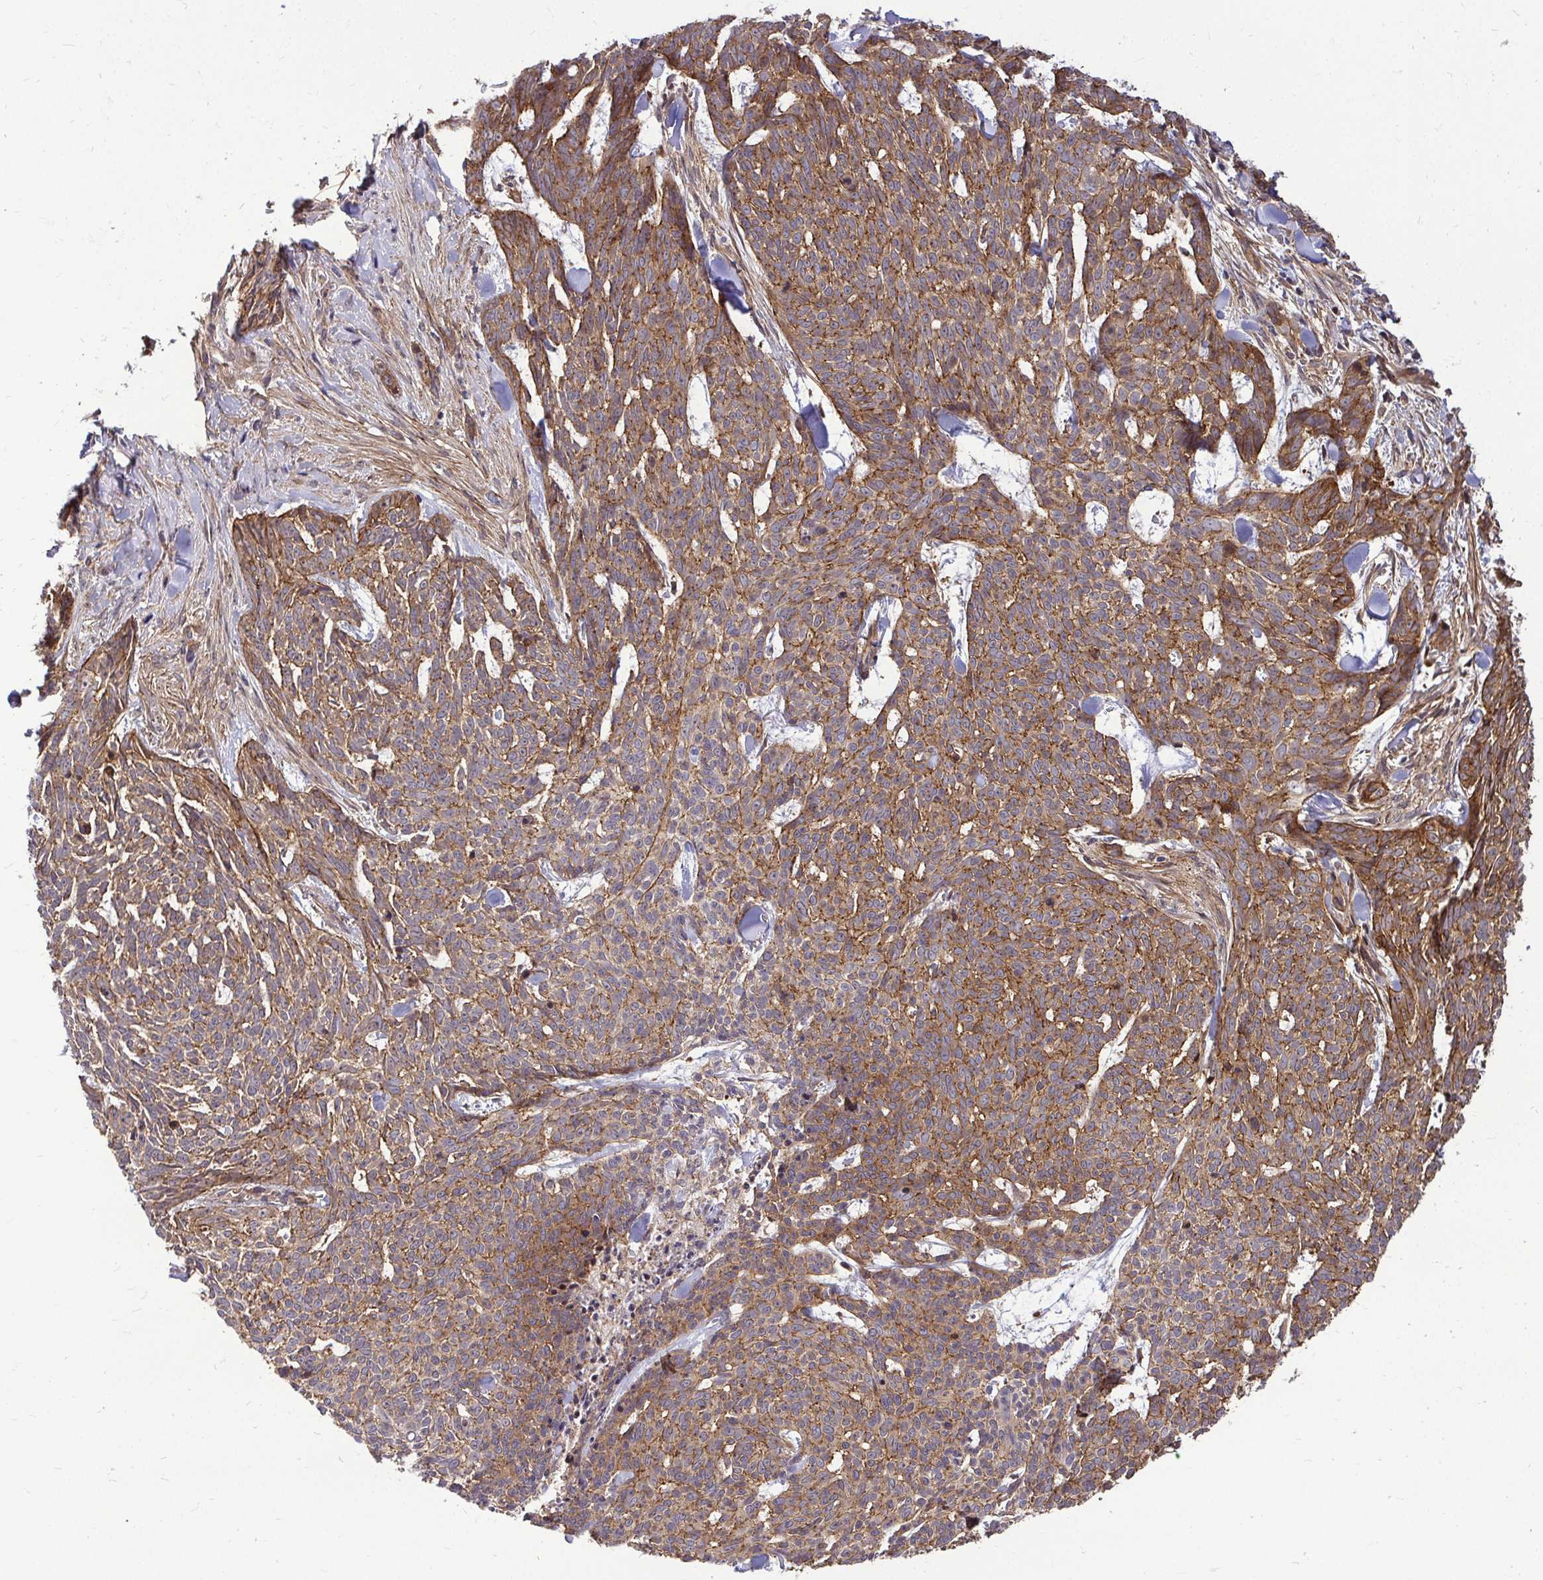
{"staining": {"intensity": "moderate", "quantity": ">75%", "location": "cytoplasmic/membranous"}, "tissue": "skin cancer", "cell_type": "Tumor cells", "image_type": "cancer", "snomed": [{"axis": "morphology", "description": "Basal cell carcinoma"}, {"axis": "topography", "description": "Skin"}], "caption": "IHC of human skin cancer (basal cell carcinoma) reveals medium levels of moderate cytoplasmic/membranous positivity in about >75% of tumor cells.", "gene": "TRIP6", "patient": {"sex": "female", "age": 93}}